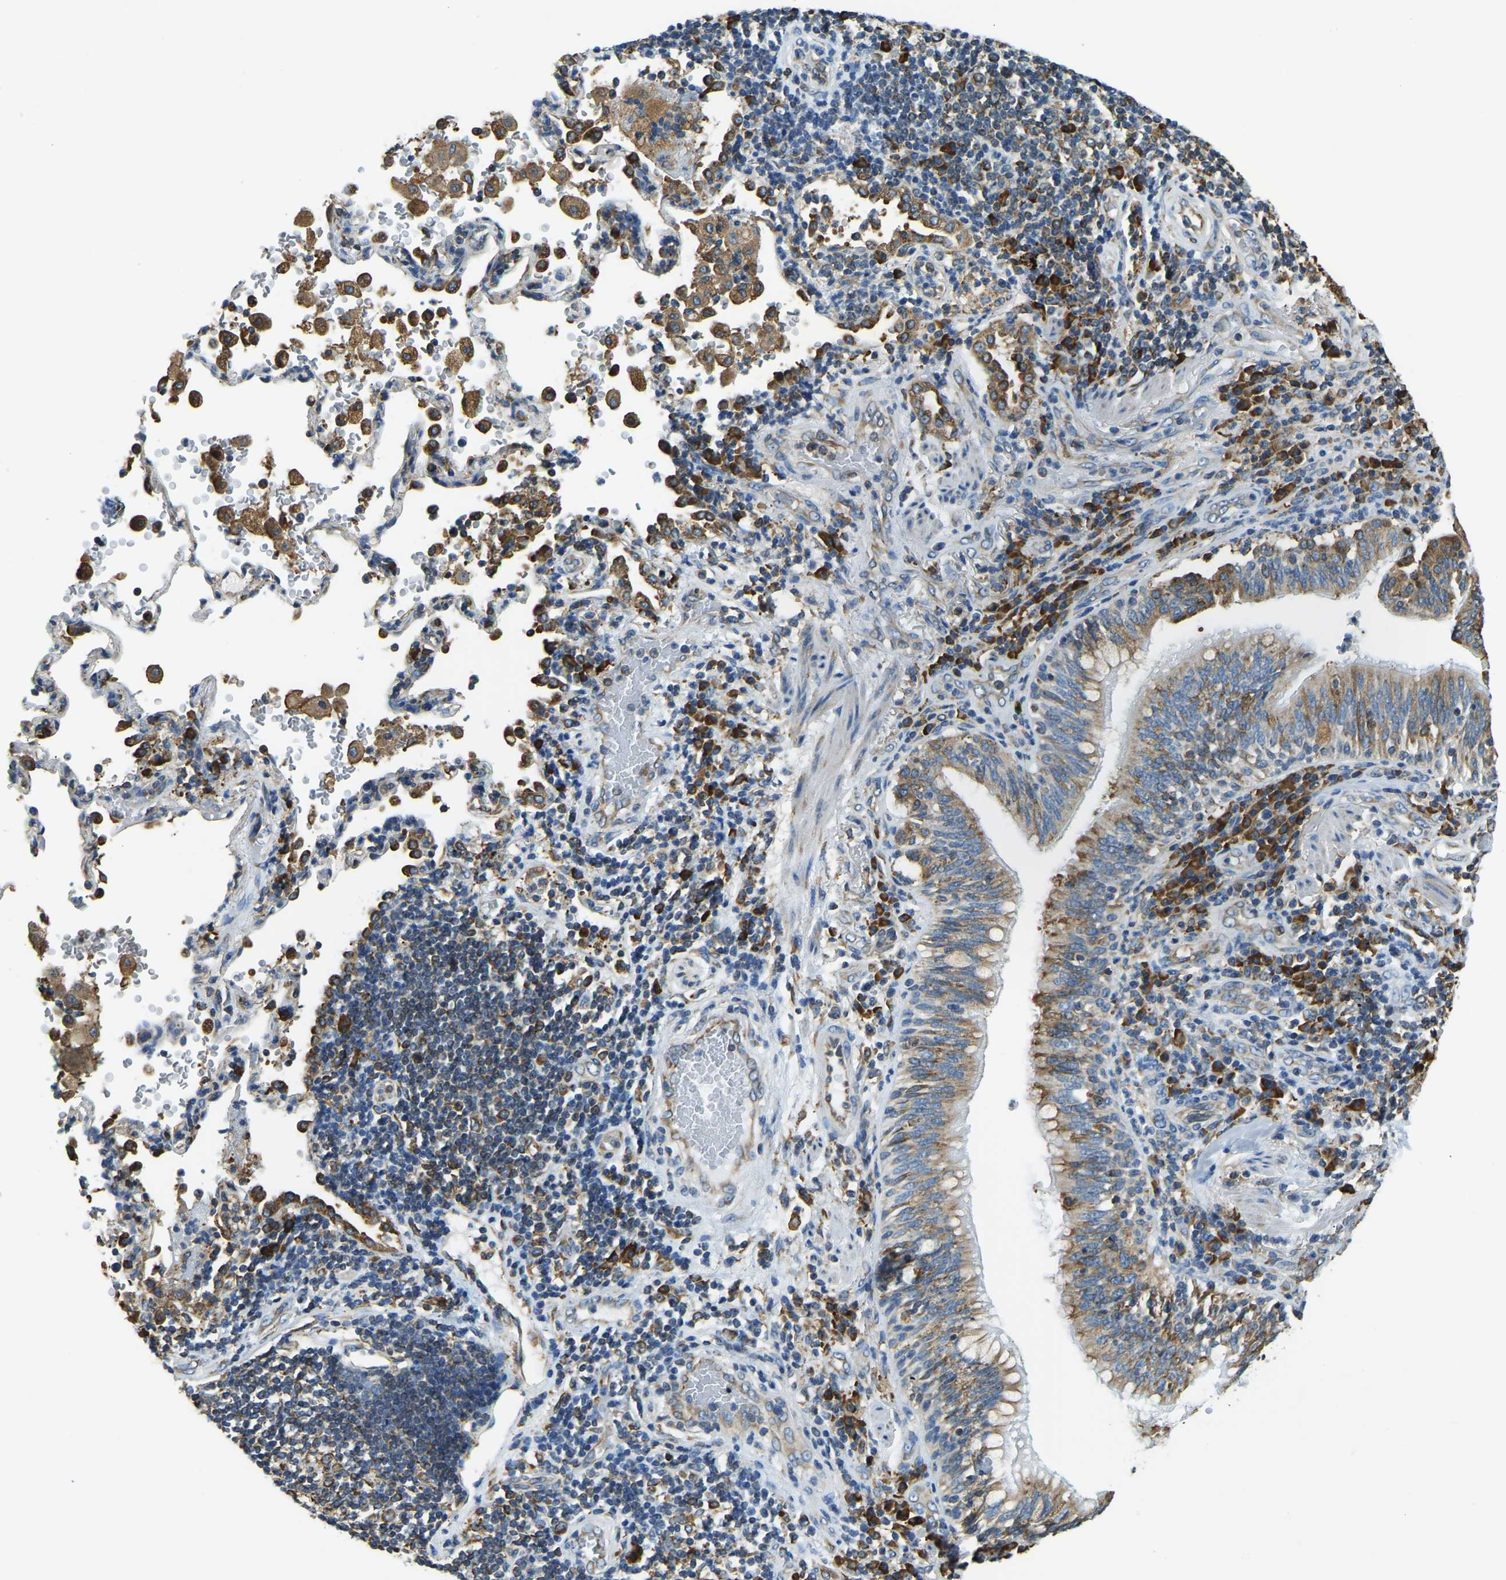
{"staining": {"intensity": "moderate", "quantity": ">75%", "location": "cytoplasmic/membranous"}, "tissue": "lung cancer", "cell_type": "Tumor cells", "image_type": "cancer", "snomed": [{"axis": "morphology", "description": "Adenocarcinoma, NOS"}, {"axis": "topography", "description": "Lung"}], "caption": "Immunohistochemical staining of lung adenocarcinoma demonstrates moderate cytoplasmic/membranous protein positivity in about >75% of tumor cells.", "gene": "RNF115", "patient": {"sex": "male", "age": 64}}